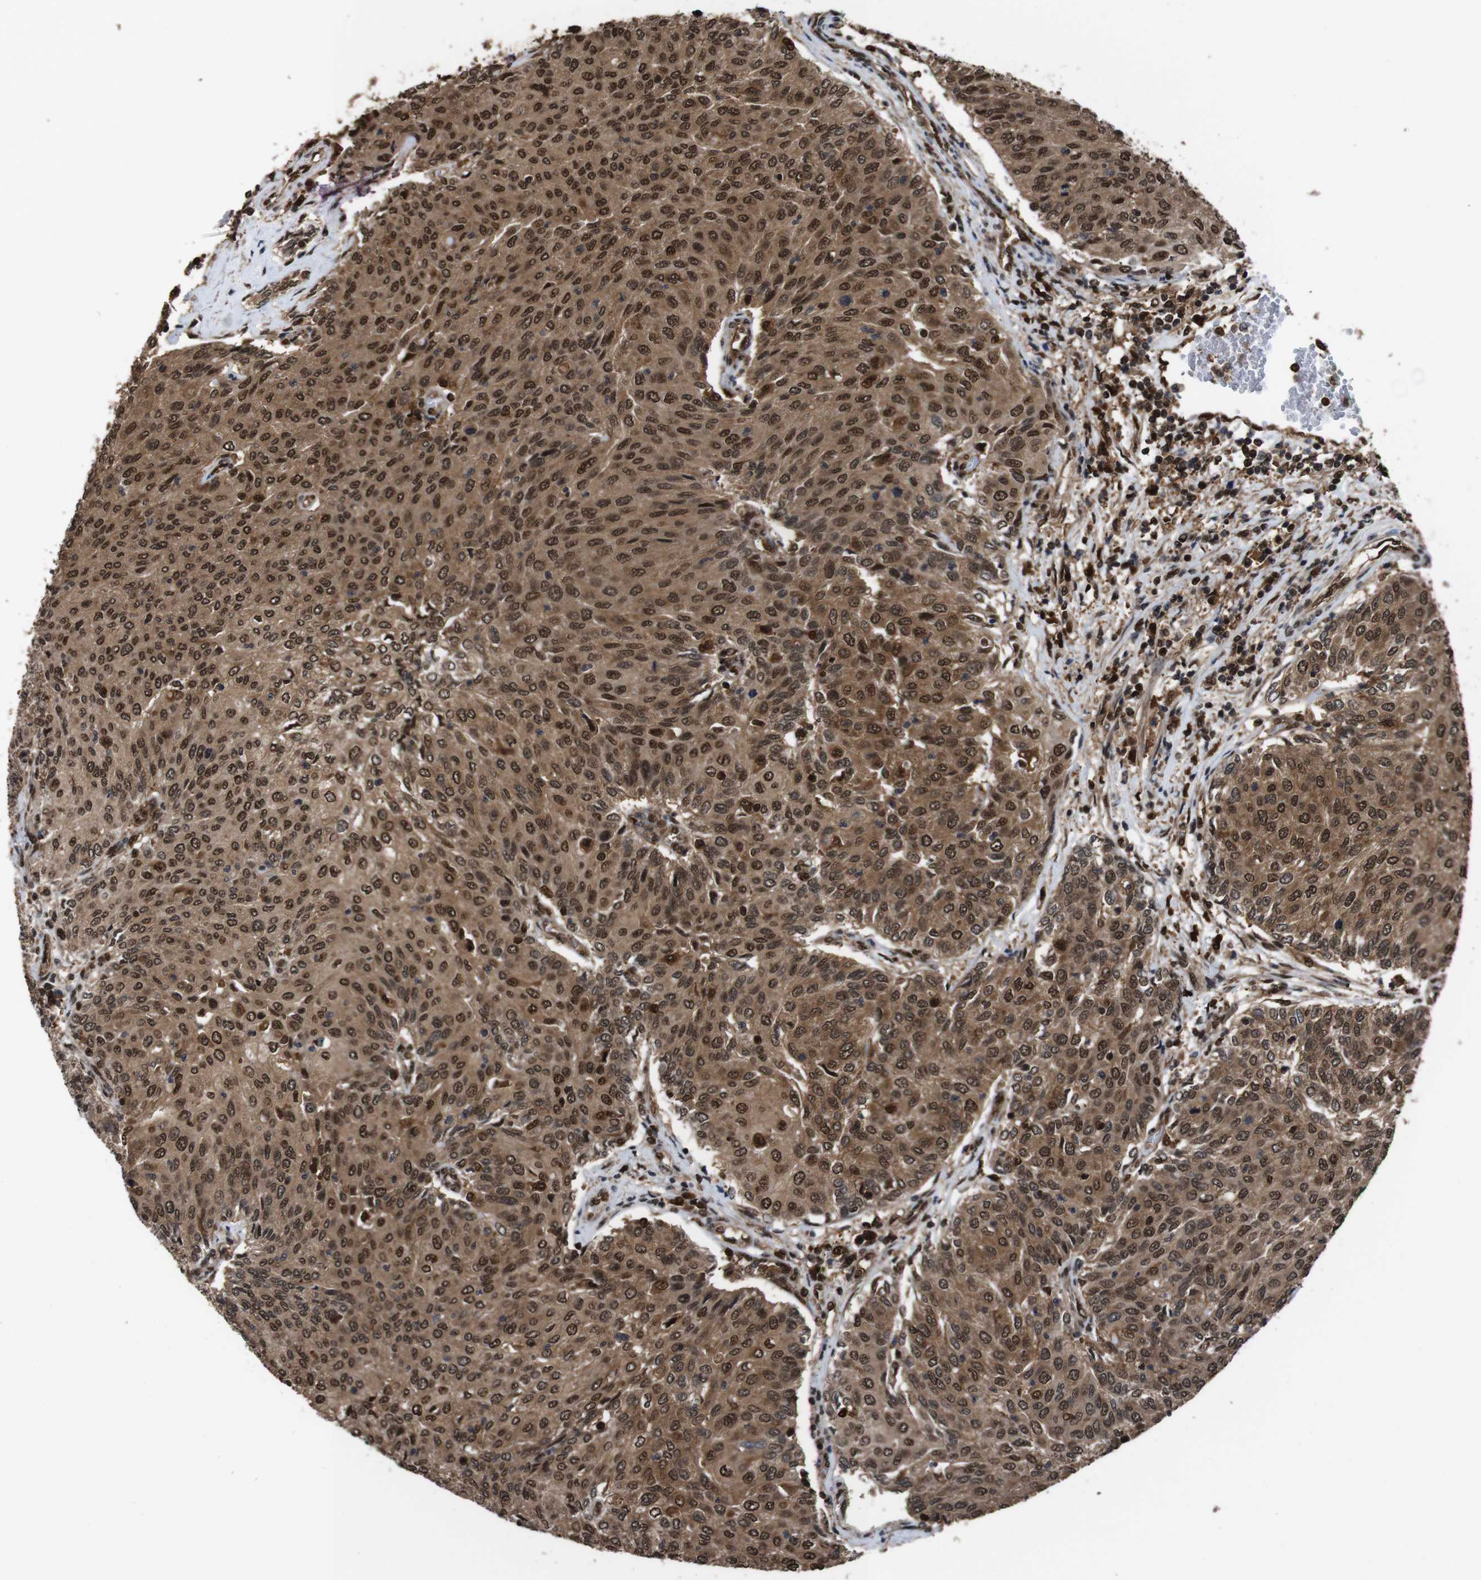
{"staining": {"intensity": "moderate", "quantity": ">75%", "location": "cytoplasmic/membranous,nuclear"}, "tissue": "urothelial cancer", "cell_type": "Tumor cells", "image_type": "cancer", "snomed": [{"axis": "morphology", "description": "Urothelial carcinoma, Low grade"}, {"axis": "topography", "description": "Urinary bladder"}], "caption": "Protein staining displays moderate cytoplasmic/membranous and nuclear staining in approximately >75% of tumor cells in low-grade urothelial carcinoma.", "gene": "VCP", "patient": {"sex": "female", "age": 79}}